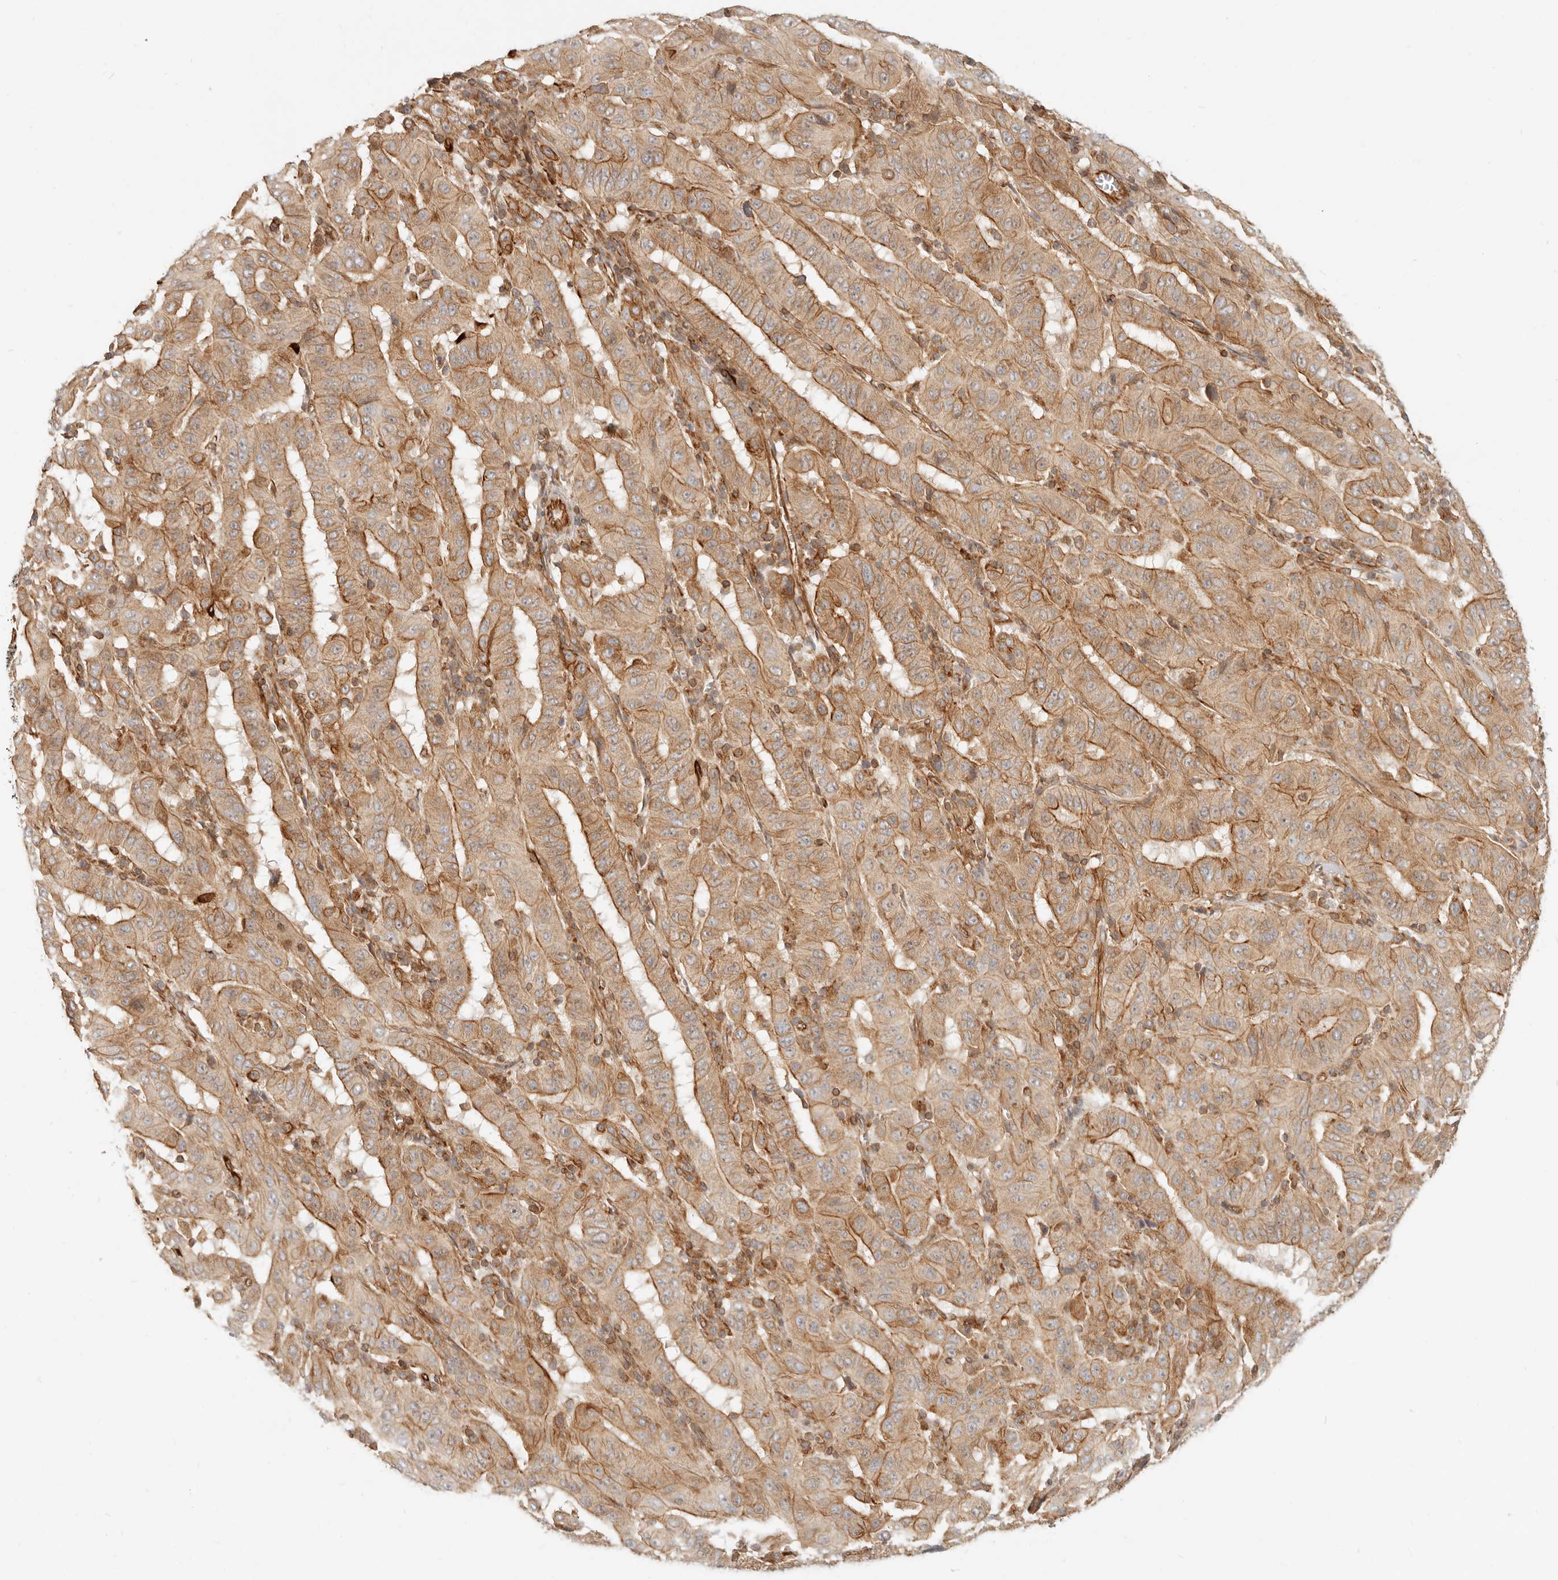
{"staining": {"intensity": "moderate", "quantity": ">75%", "location": "cytoplasmic/membranous"}, "tissue": "pancreatic cancer", "cell_type": "Tumor cells", "image_type": "cancer", "snomed": [{"axis": "morphology", "description": "Adenocarcinoma, NOS"}, {"axis": "topography", "description": "Pancreas"}], "caption": "Immunohistochemistry (IHC) image of human adenocarcinoma (pancreatic) stained for a protein (brown), which reveals medium levels of moderate cytoplasmic/membranous expression in approximately >75% of tumor cells.", "gene": "UFSP1", "patient": {"sex": "male", "age": 63}}